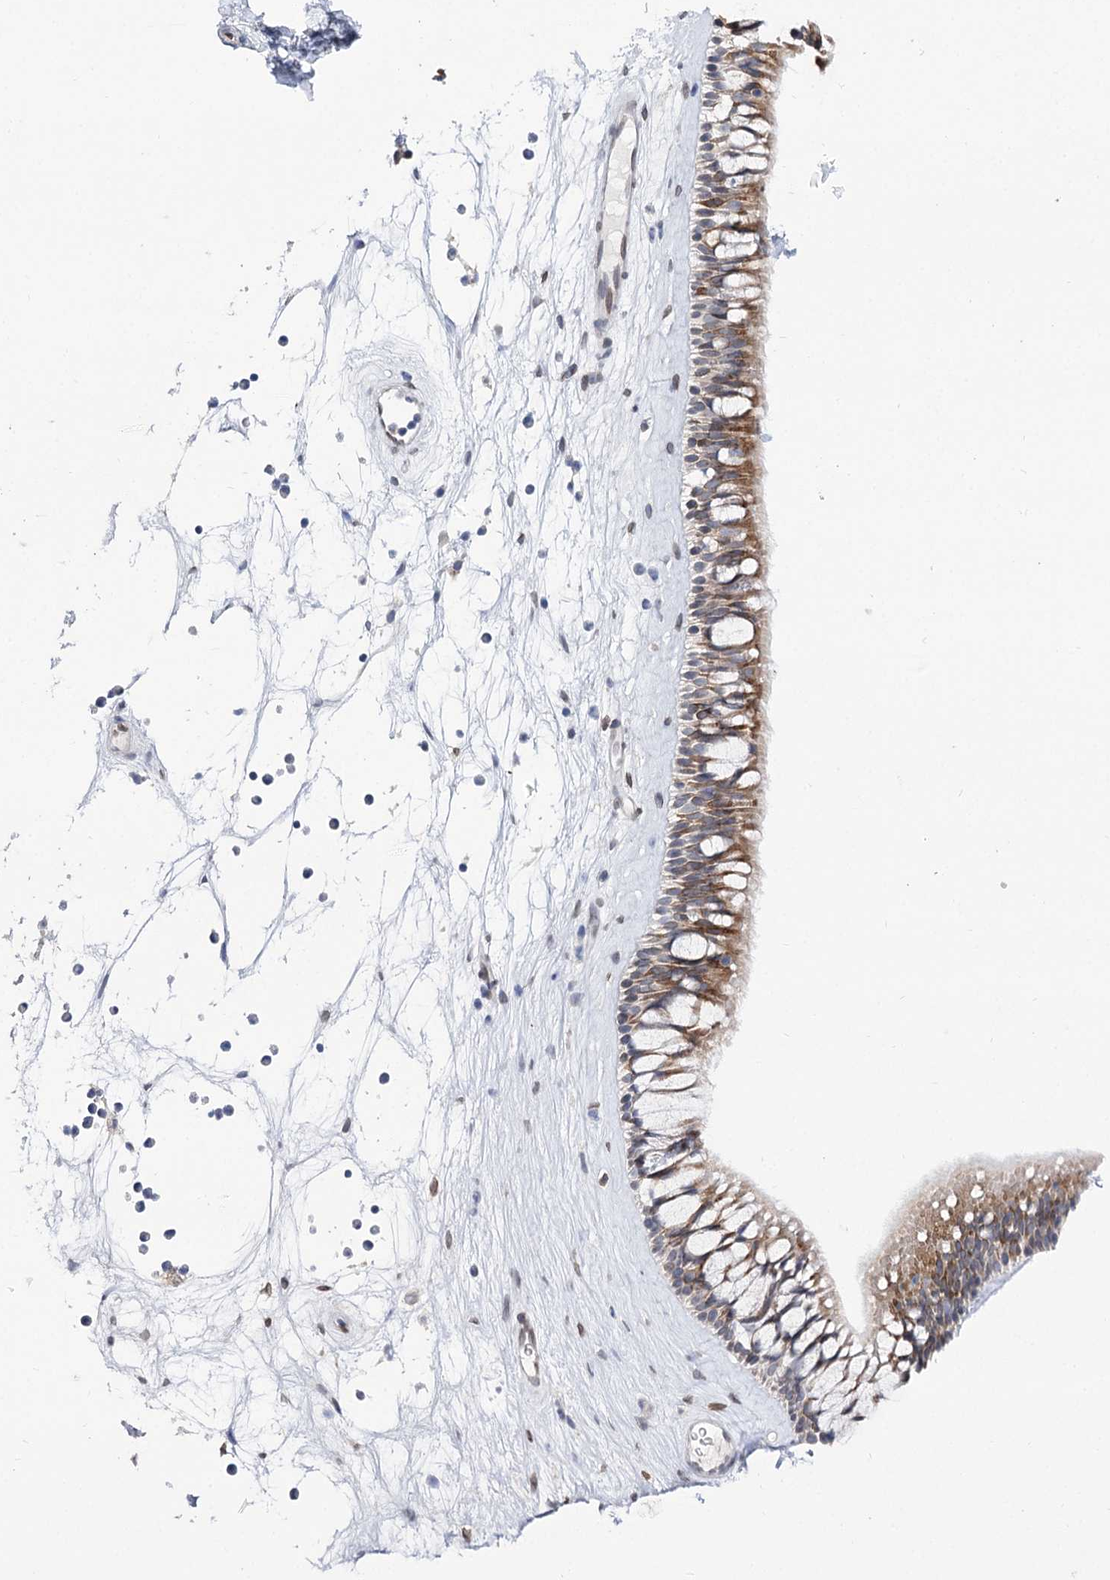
{"staining": {"intensity": "moderate", "quantity": "25%-75%", "location": "cytoplasmic/membranous"}, "tissue": "nasopharynx", "cell_type": "Respiratory epithelial cells", "image_type": "normal", "snomed": [{"axis": "morphology", "description": "Normal tissue, NOS"}, {"axis": "topography", "description": "Nasopharynx"}], "caption": "The histopathology image displays immunohistochemical staining of normal nasopharynx. There is moderate cytoplasmic/membranous expression is identified in about 25%-75% of respiratory epithelial cells. The staining was performed using DAB (3,3'-diaminobenzidine), with brown indicating positive protein expression. Nuclei are stained blue with hematoxylin.", "gene": "TMEM201", "patient": {"sex": "male", "age": 64}}